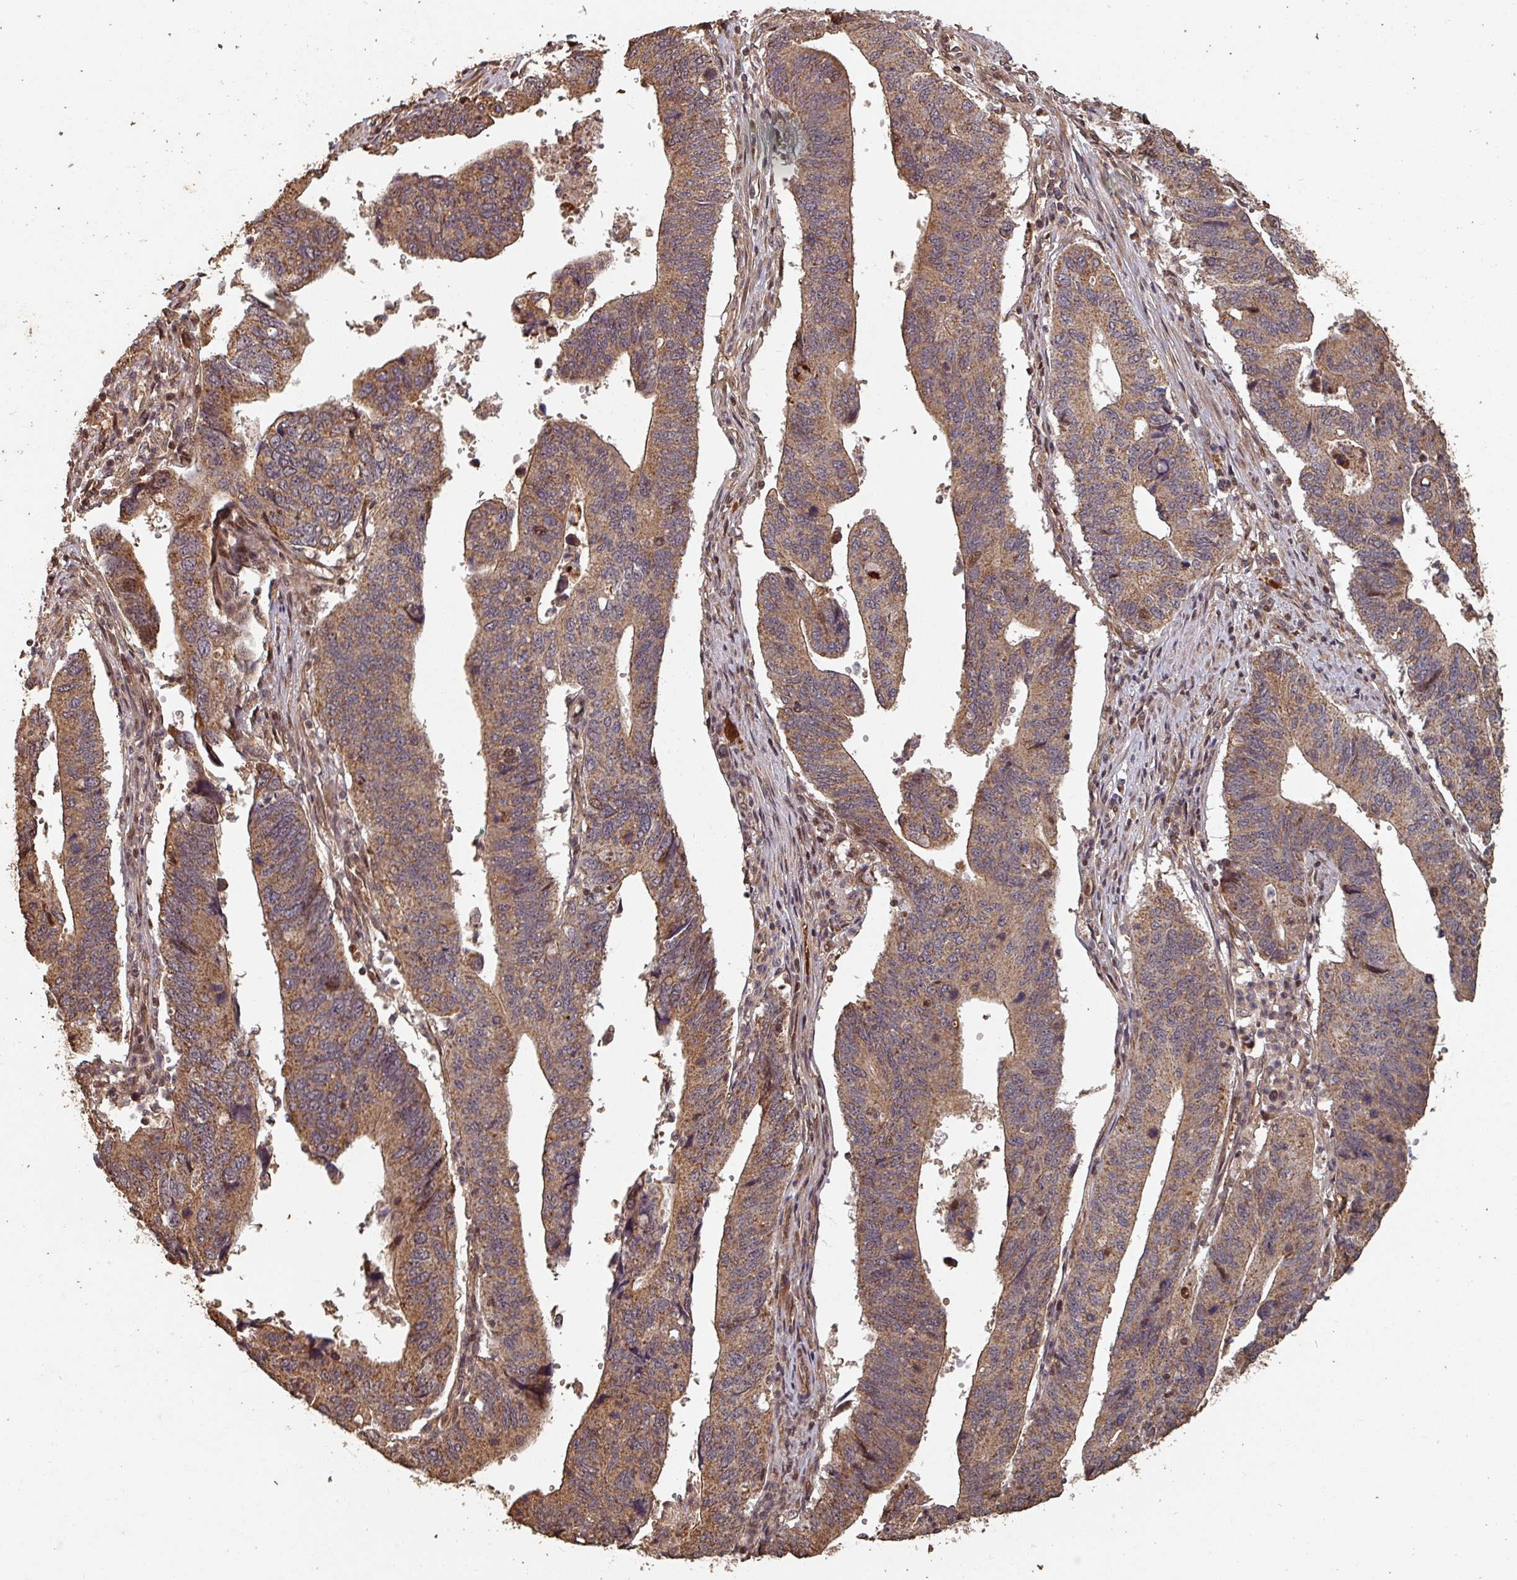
{"staining": {"intensity": "moderate", "quantity": ">75%", "location": "cytoplasmic/membranous"}, "tissue": "stomach cancer", "cell_type": "Tumor cells", "image_type": "cancer", "snomed": [{"axis": "morphology", "description": "Adenocarcinoma, NOS"}, {"axis": "topography", "description": "Stomach"}], "caption": "Protein expression analysis of adenocarcinoma (stomach) reveals moderate cytoplasmic/membranous staining in about >75% of tumor cells. The protein is shown in brown color, while the nuclei are stained blue.", "gene": "EID1", "patient": {"sex": "male", "age": 59}}